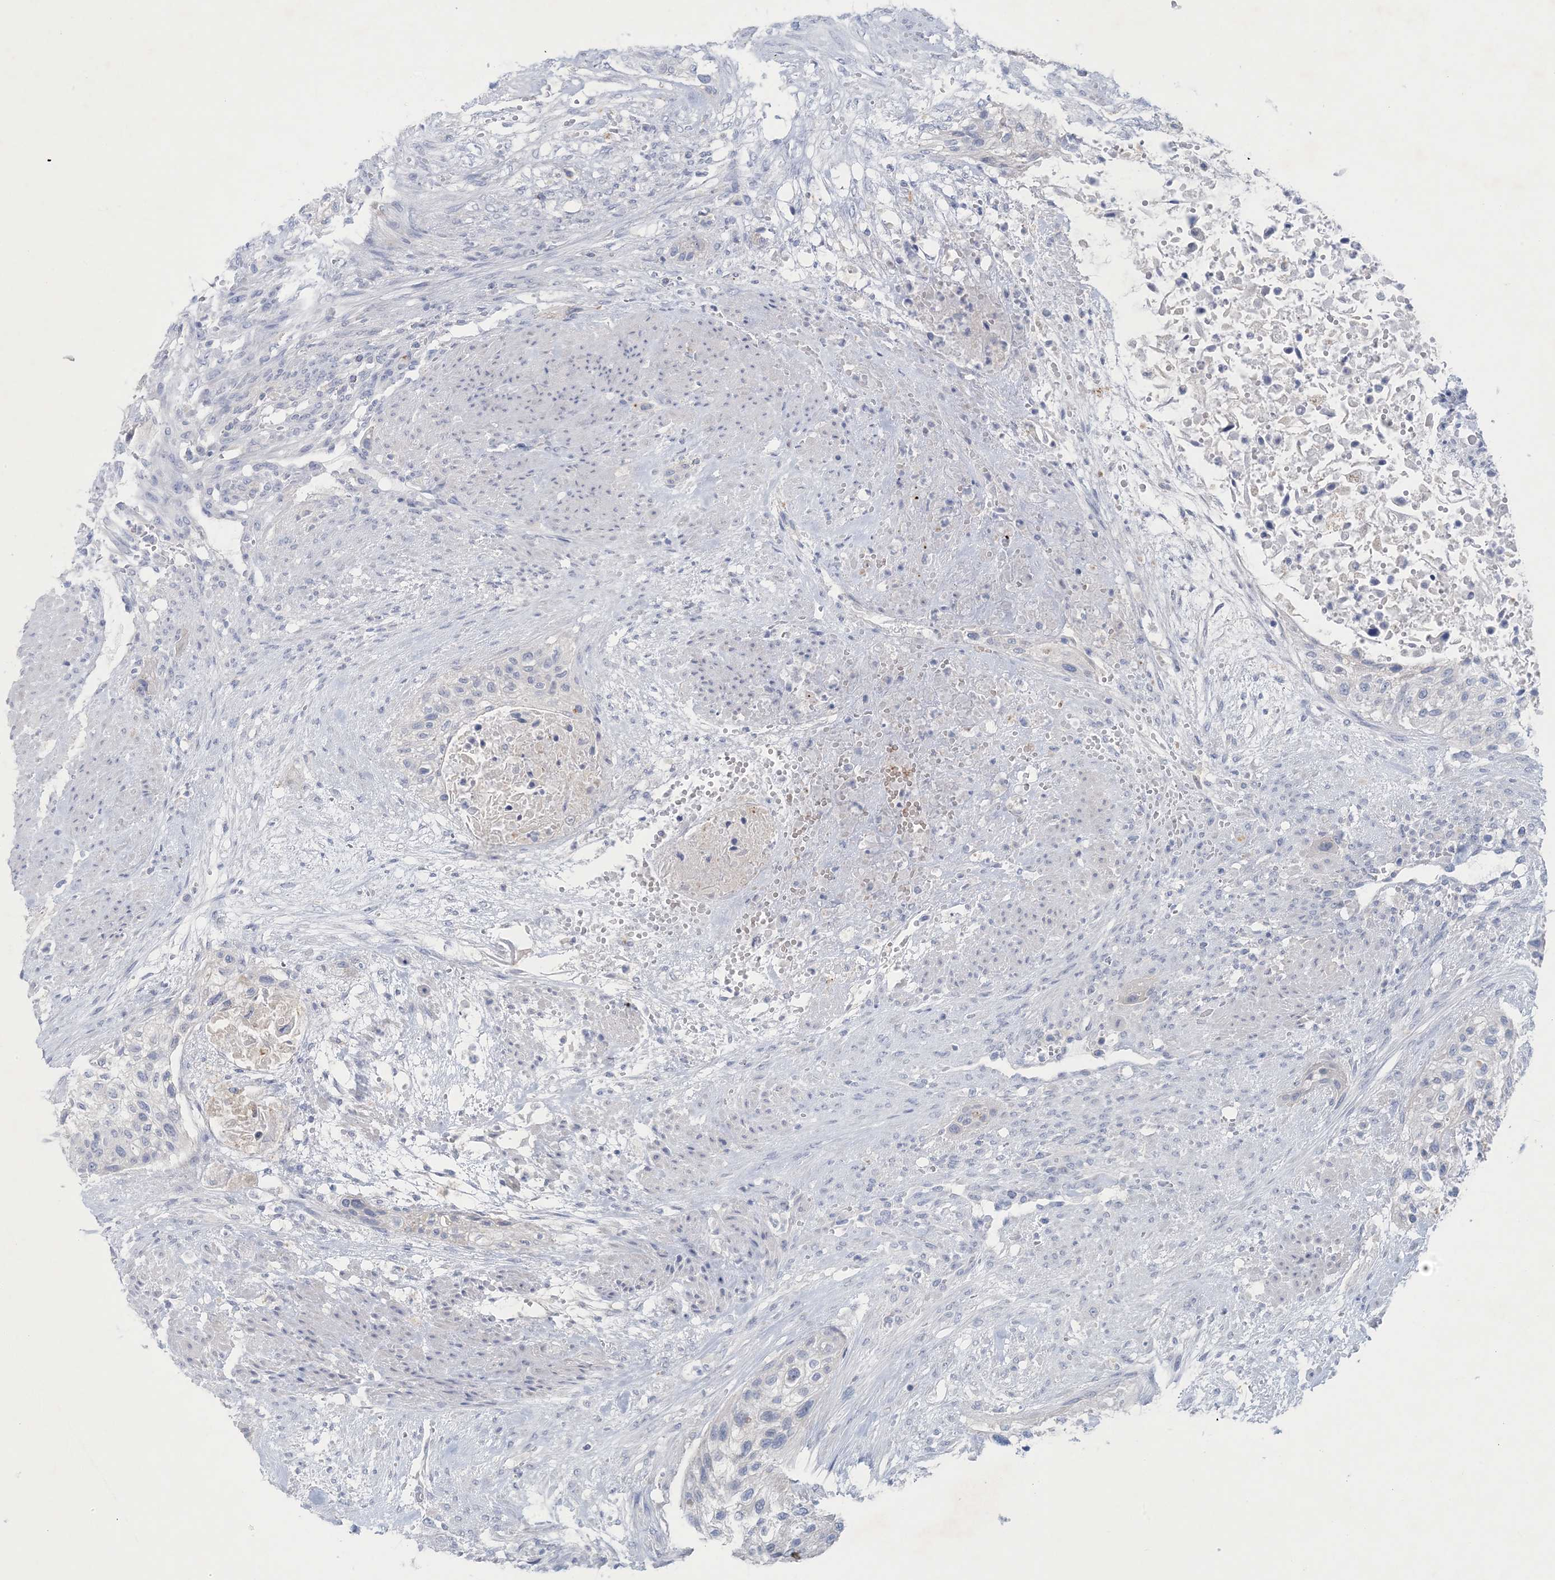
{"staining": {"intensity": "negative", "quantity": "none", "location": "none"}, "tissue": "urothelial cancer", "cell_type": "Tumor cells", "image_type": "cancer", "snomed": [{"axis": "morphology", "description": "Urothelial carcinoma, High grade"}, {"axis": "topography", "description": "Urinary bladder"}], "caption": "Immunohistochemical staining of urothelial cancer reveals no significant positivity in tumor cells.", "gene": "GABRG1", "patient": {"sex": "male", "age": 35}}